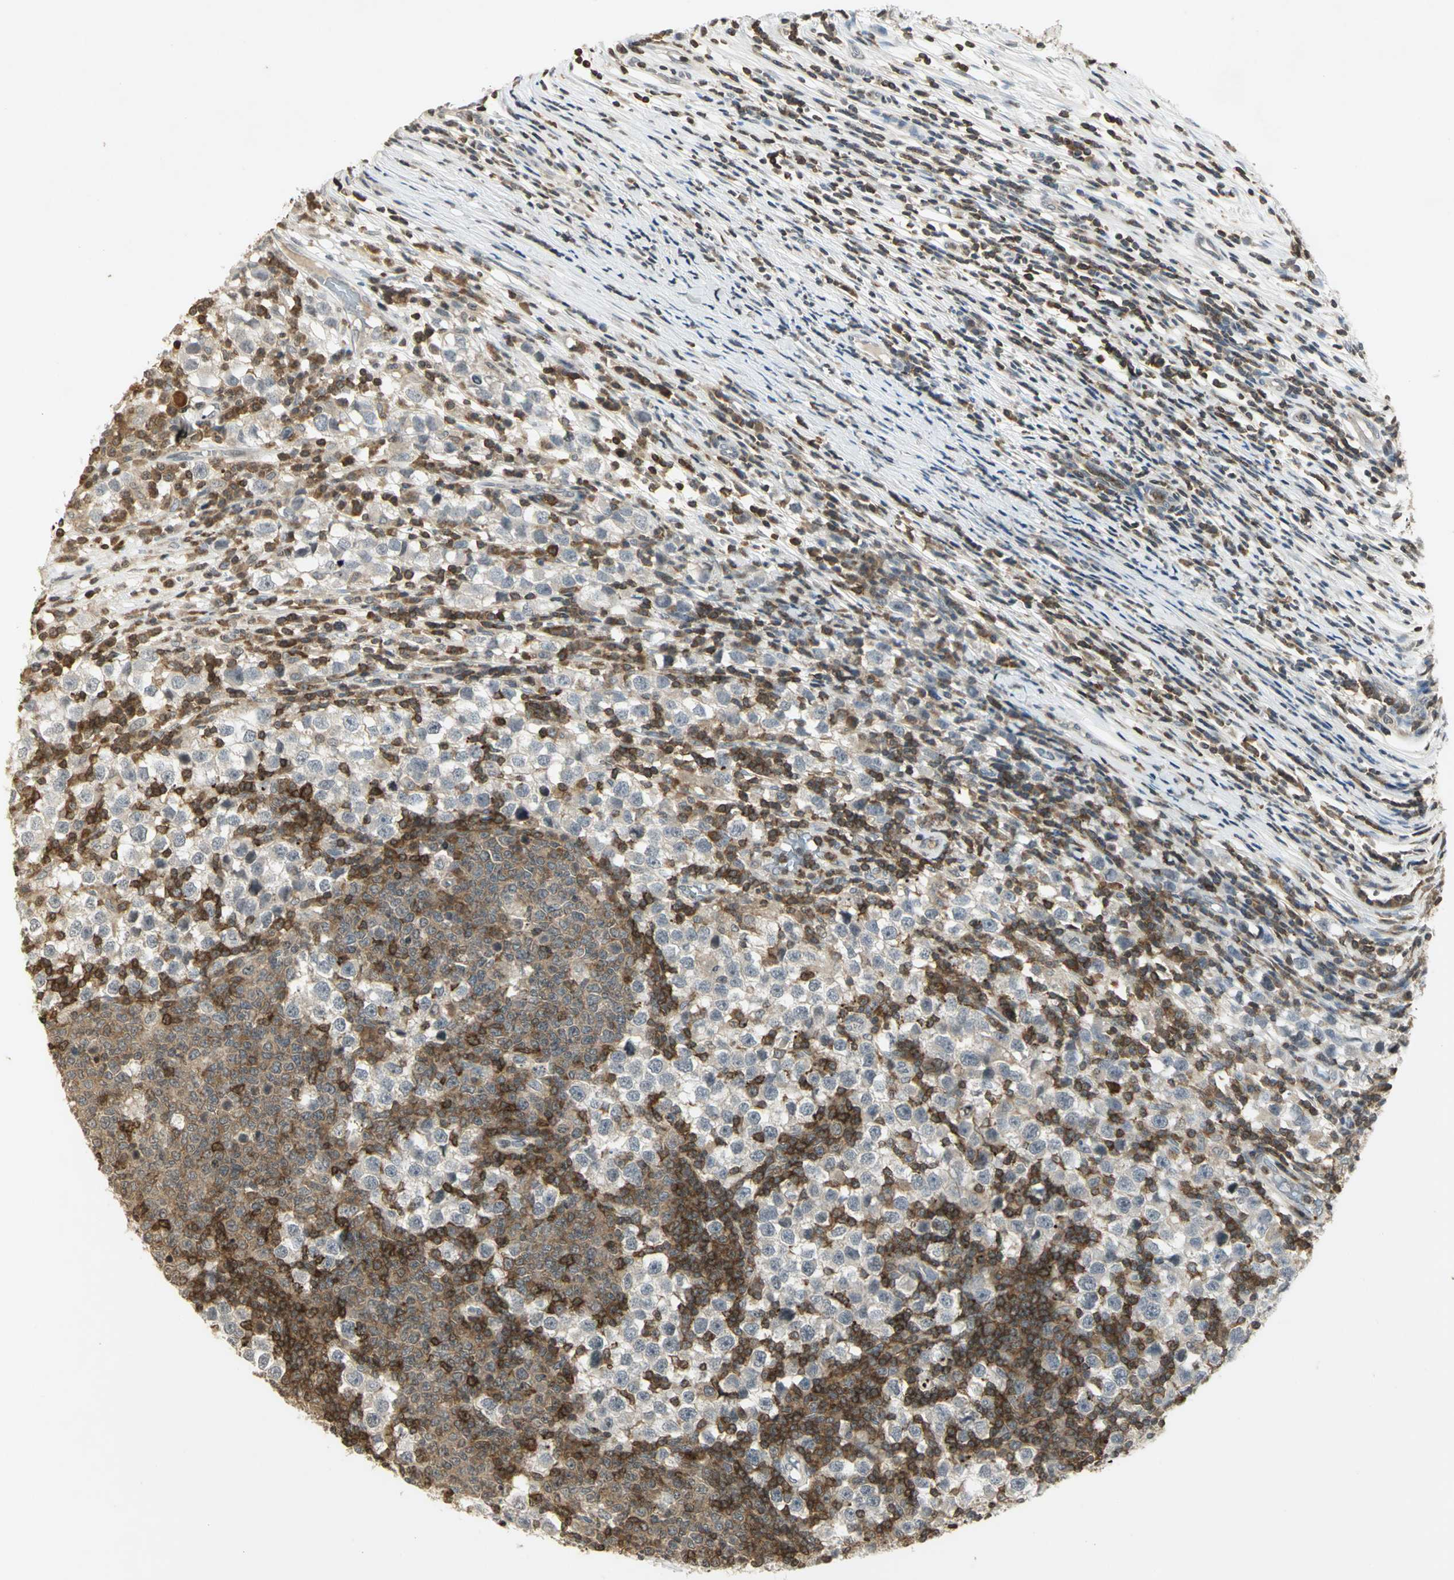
{"staining": {"intensity": "weak", "quantity": "<25%", "location": "cytoplasmic/membranous"}, "tissue": "testis cancer", "cell_type": "Tumor cells", "image_type": "cancer", "snomed": [{"axis": "morphology", "description": "Seminoma, NOS"}, {"axis": "topography", "description": "Testis"}], "caption": "There is no significant positivity in tumor cells of testis cancer.", "gene": "IL16", "patient": {"sex": "male", "age": 65}}